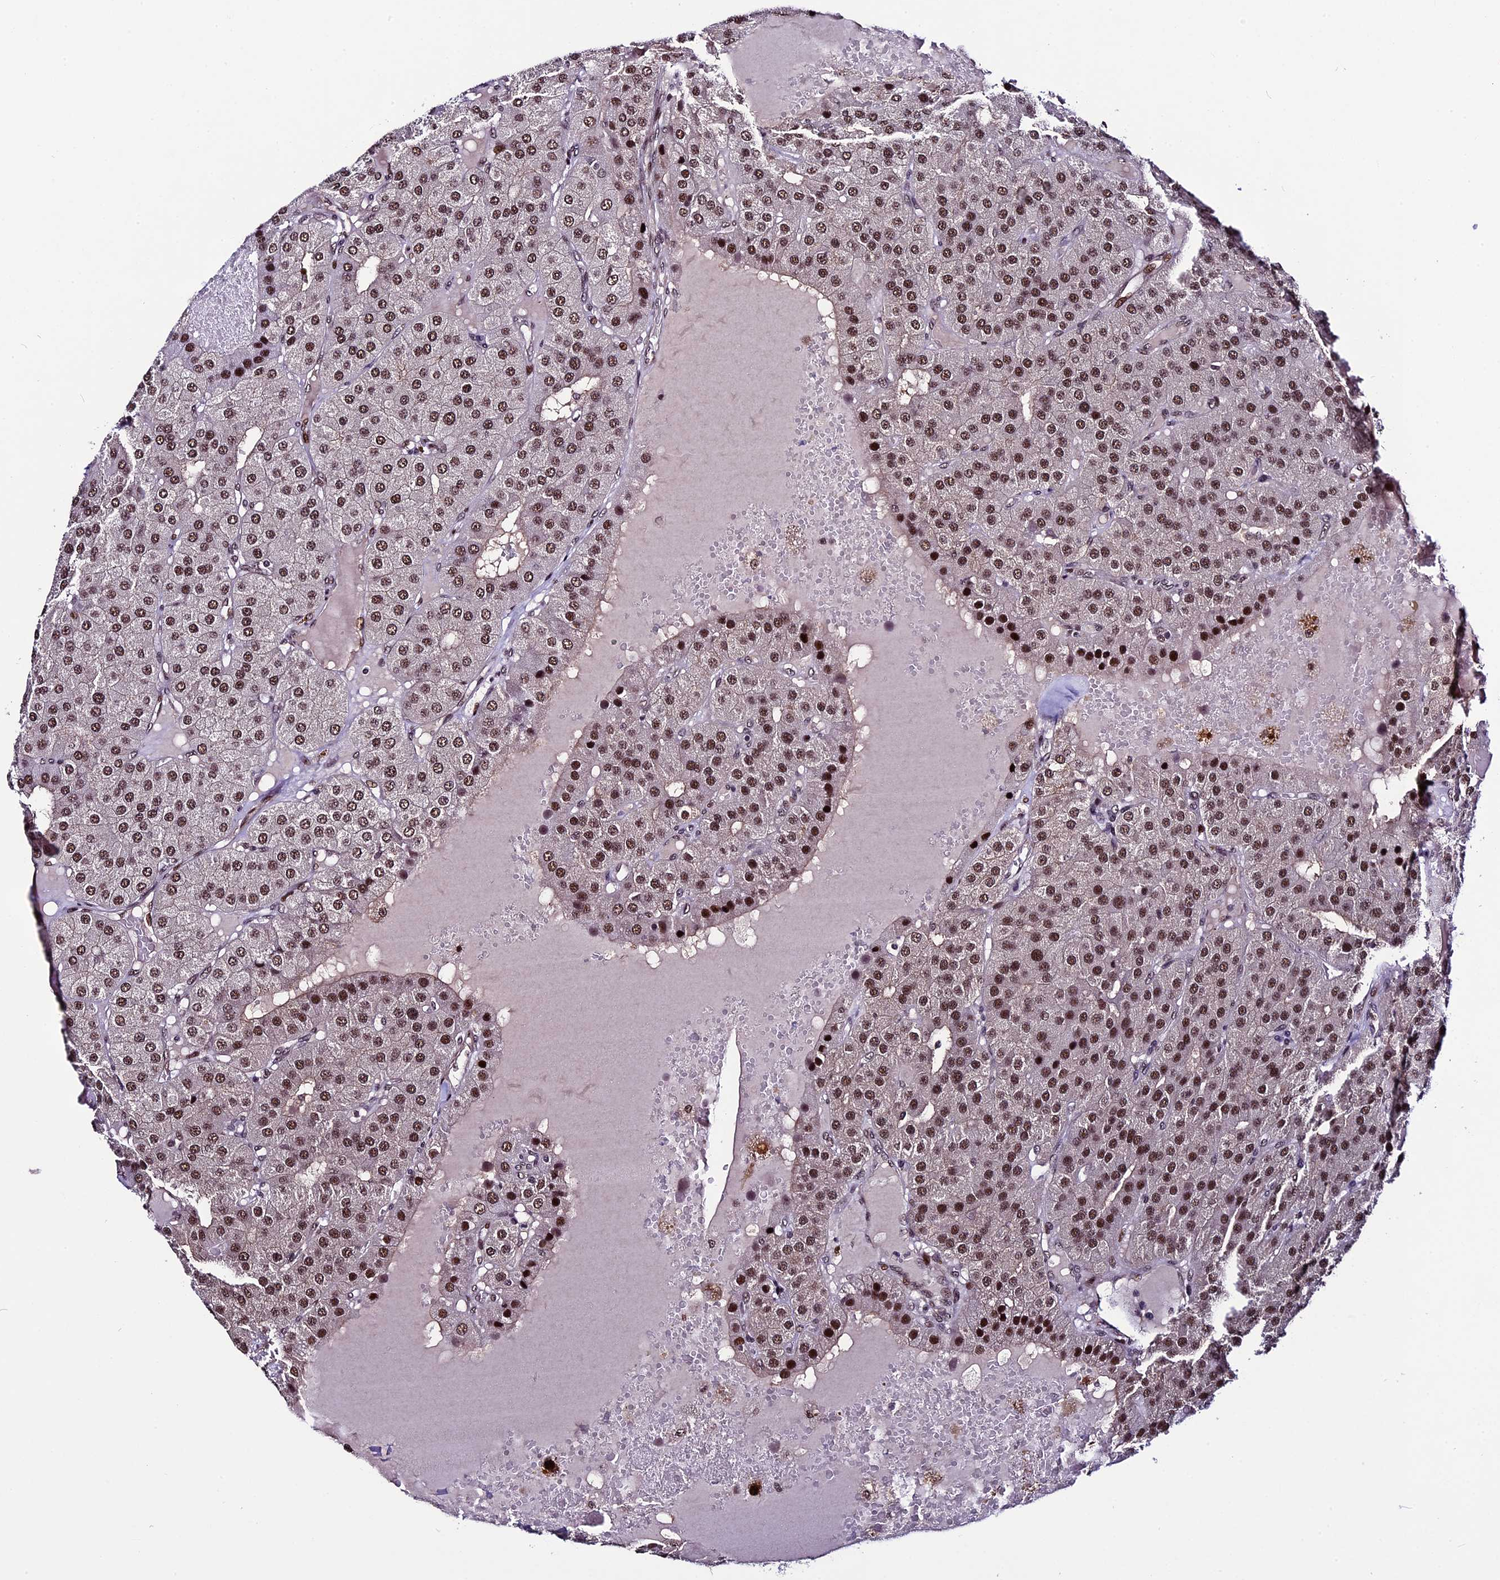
{"staining": {"intensity": "moderate", "quantity": ">75%", "location": "nuclear"}, "tissue": "parathyroid gland", "cell_type": "Glandular cells", "image_type": "normal", "snomed": [{"axis": "morphology", "description": "Normal tissue, NOS"}, {"axis": "morphology", "description": "Adenoma, NOS"}, {"axis": "topography", "description": "Parathyroid gland"}], "caption": "Immunohistochemistry (IHC) (DAB (3,3'-diaminobenzidine)) staining of unremarkable parathyroid gland shows moderate nuclear protein positivity in approximately >75% of glandular cells.", "gene": "TCP11L2", "patient": {"sex": "female", "age": 86}}